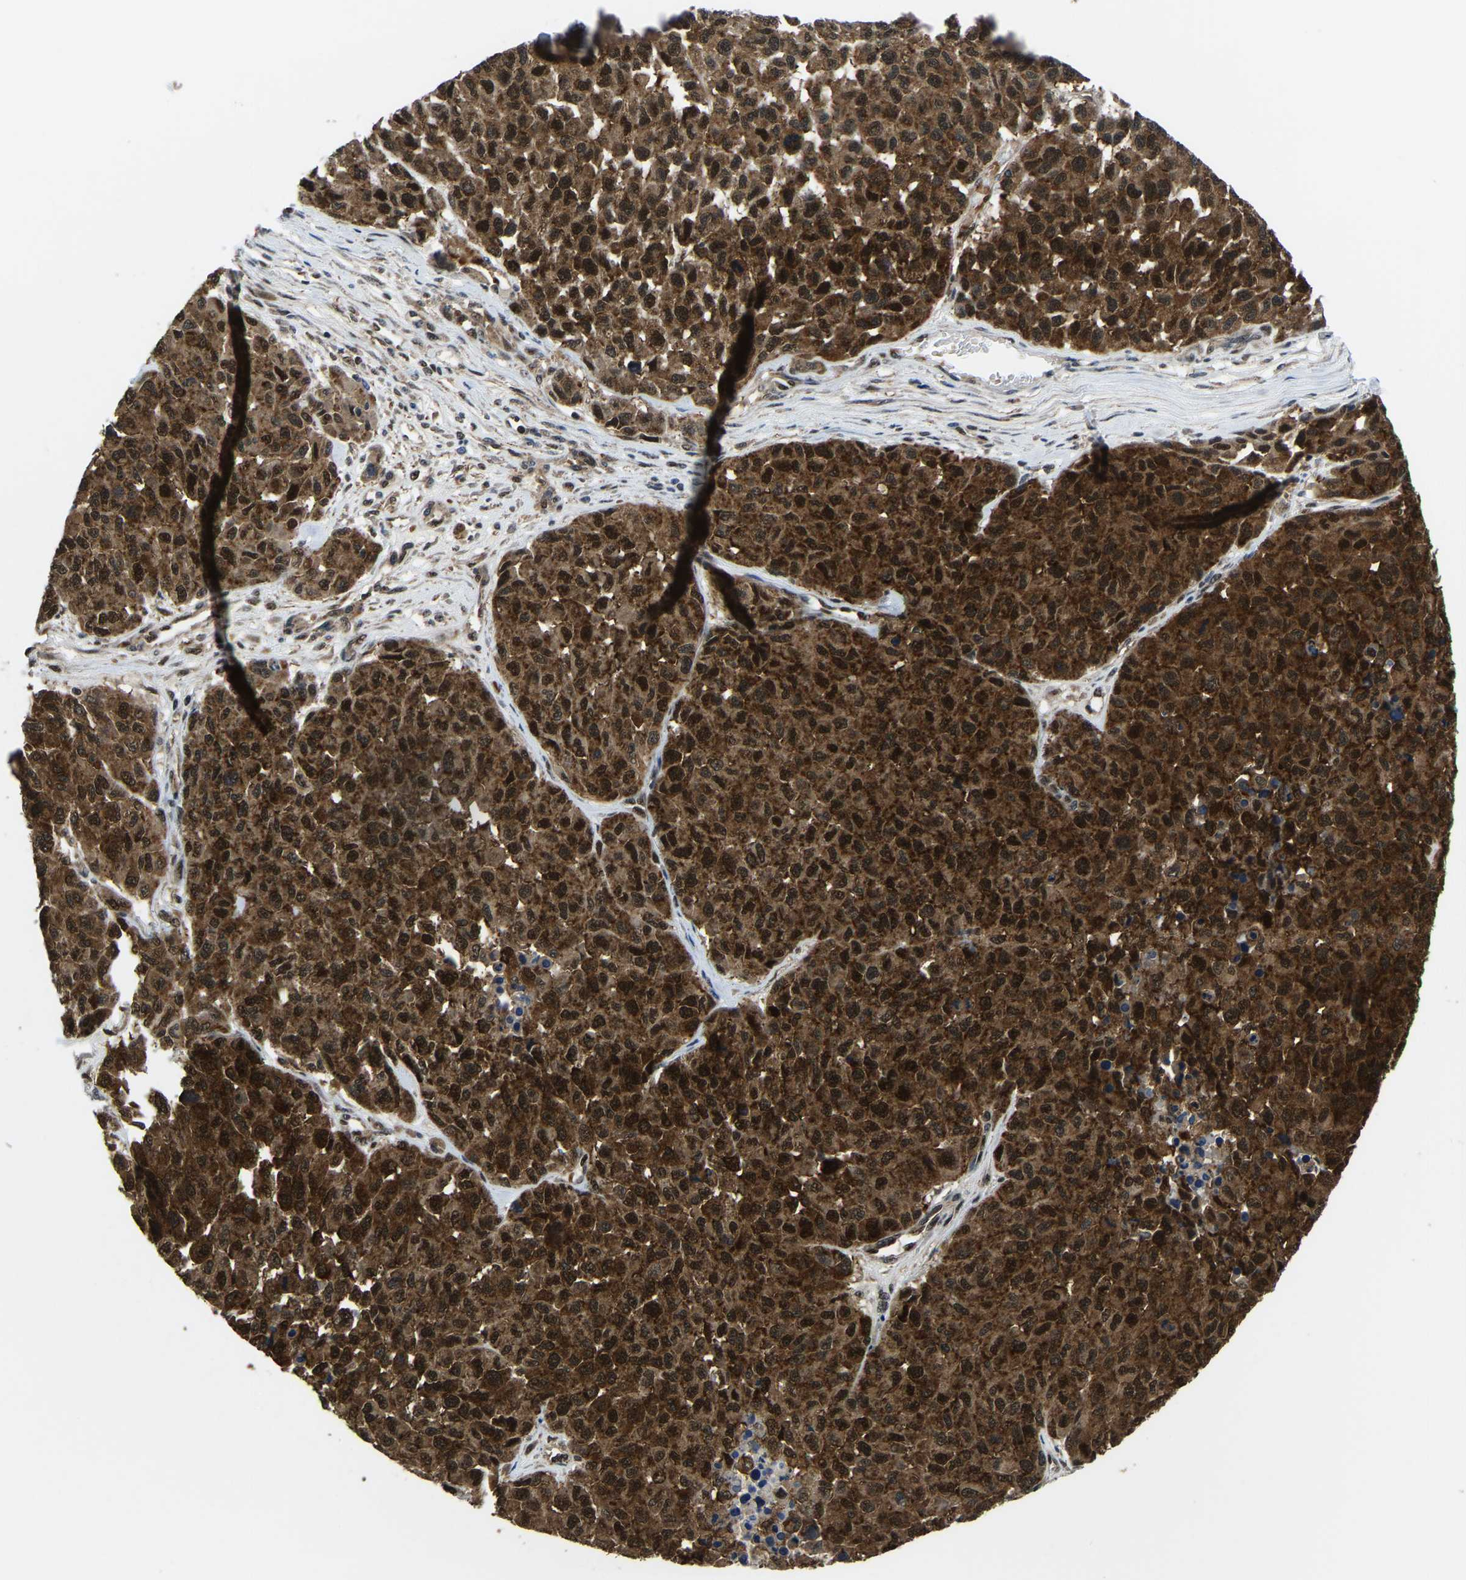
{"staining": {"intensity": "strong", "quantity": ">75%", "location": "cytoplasmic/membranous,nuclear"}, "tissue": "melanoma", "cell_type": "Tumor cells", "image_type": "cancer", "snomed": [{"axis": "morphology", "description": "Malignant melanoma, NOS"}, {"axis": "topography", "description": "Skin"}], "caption": "Melanoma stained with a protein marker reveals strong staining in tumor cells.", "gene": "DFFA", "patient": {"sex": "male", "age": 62}}